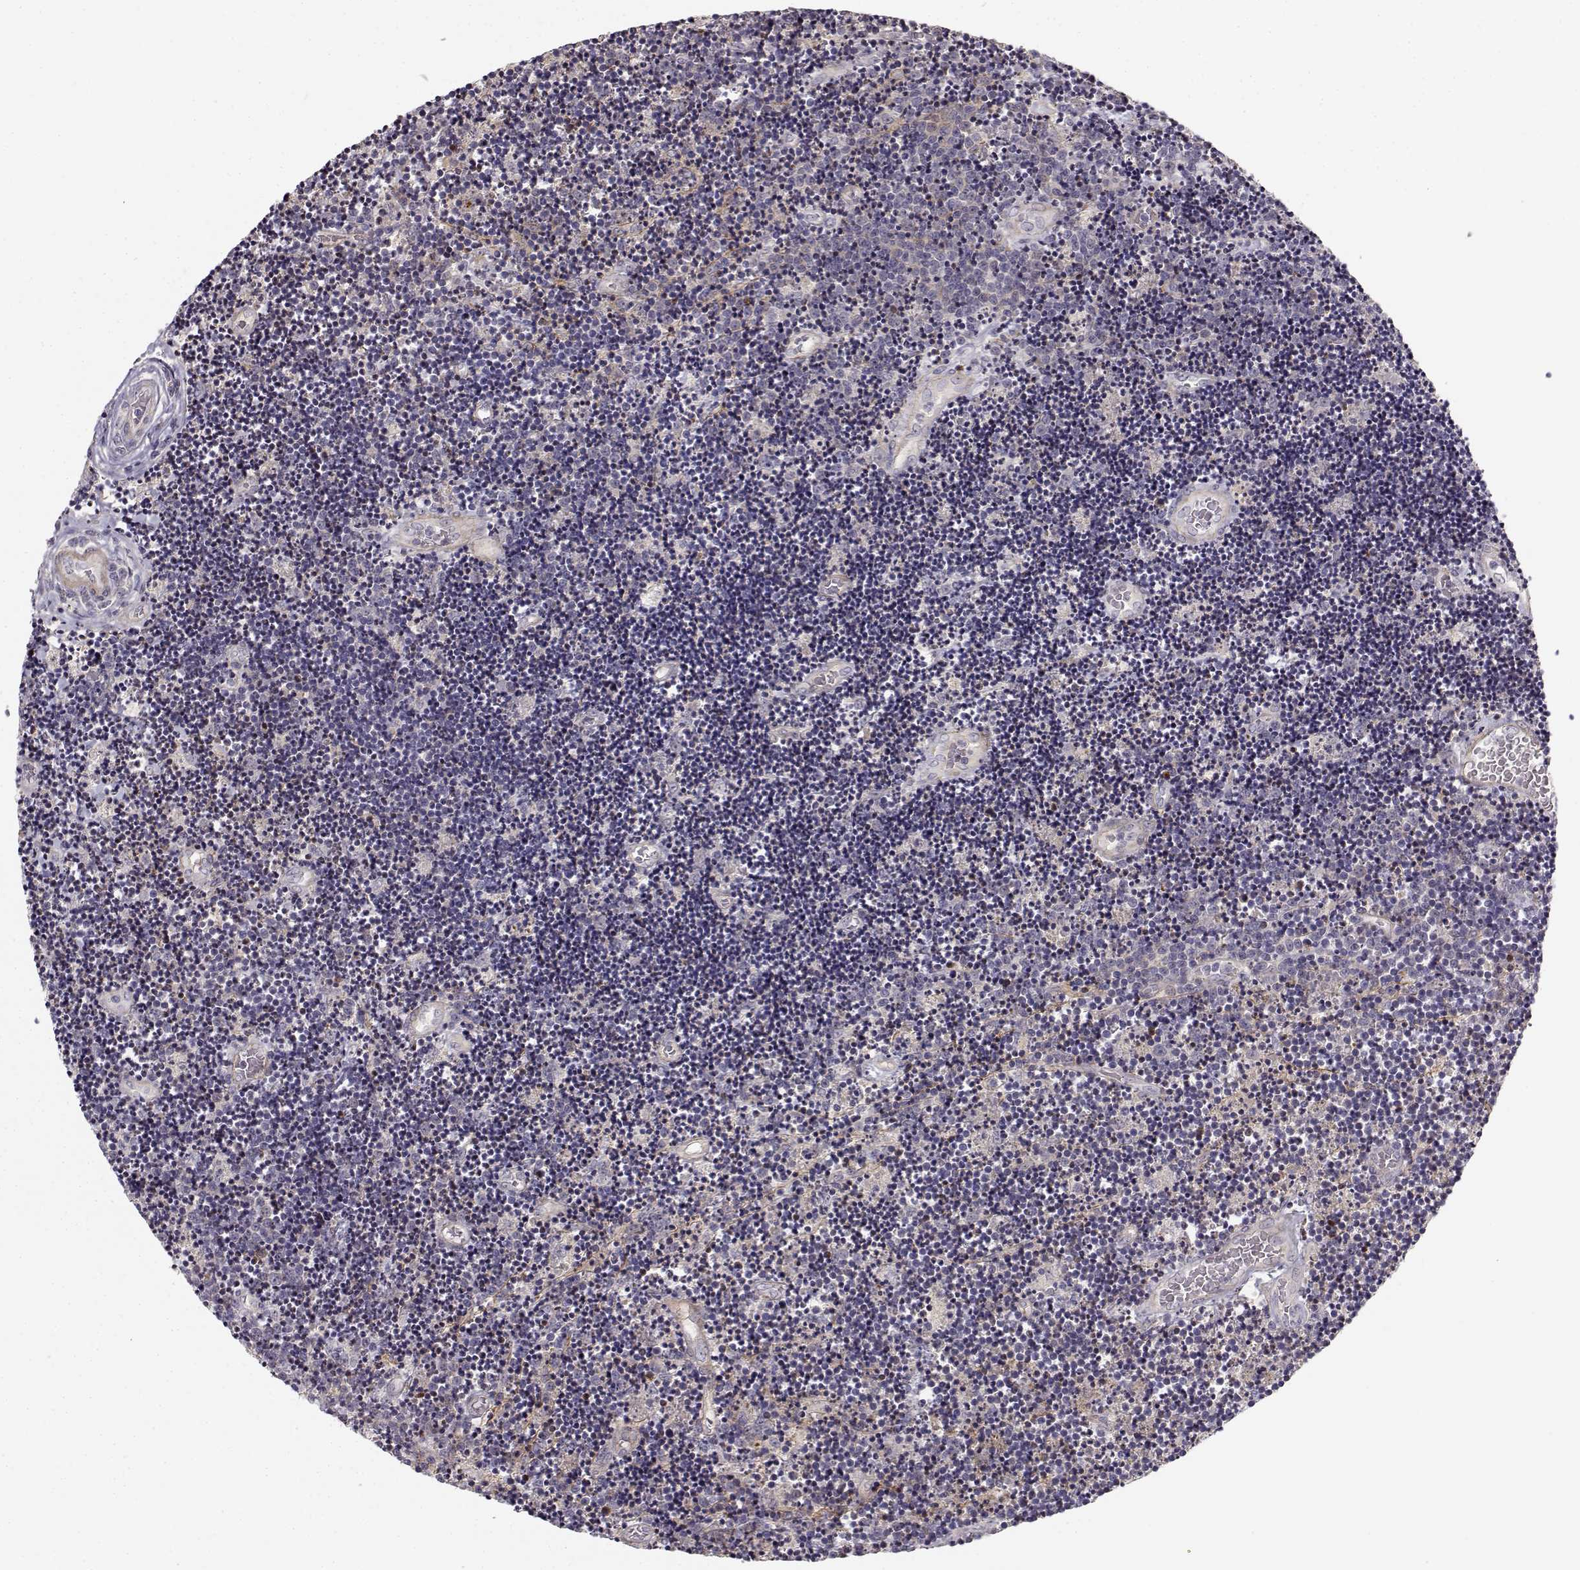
{"staining": {"intensity": "negative", "quantity": "none", "location": "none"}, "tissue": "lymphoma", "cell_type": "Tumor cells", "image_type": "cancer", "snomed": [{"axis": "morphology", "description": "Malignant lymphoma, non-Hodgkin's type, Low grade"}, {"axis": "topography", "description": "Brain"}], "caption": "The image demonstrates no staining of tumor cells in lymphoma.", "gene": "RGS9BP", "patient": {"sex": "female", "age": 66}}